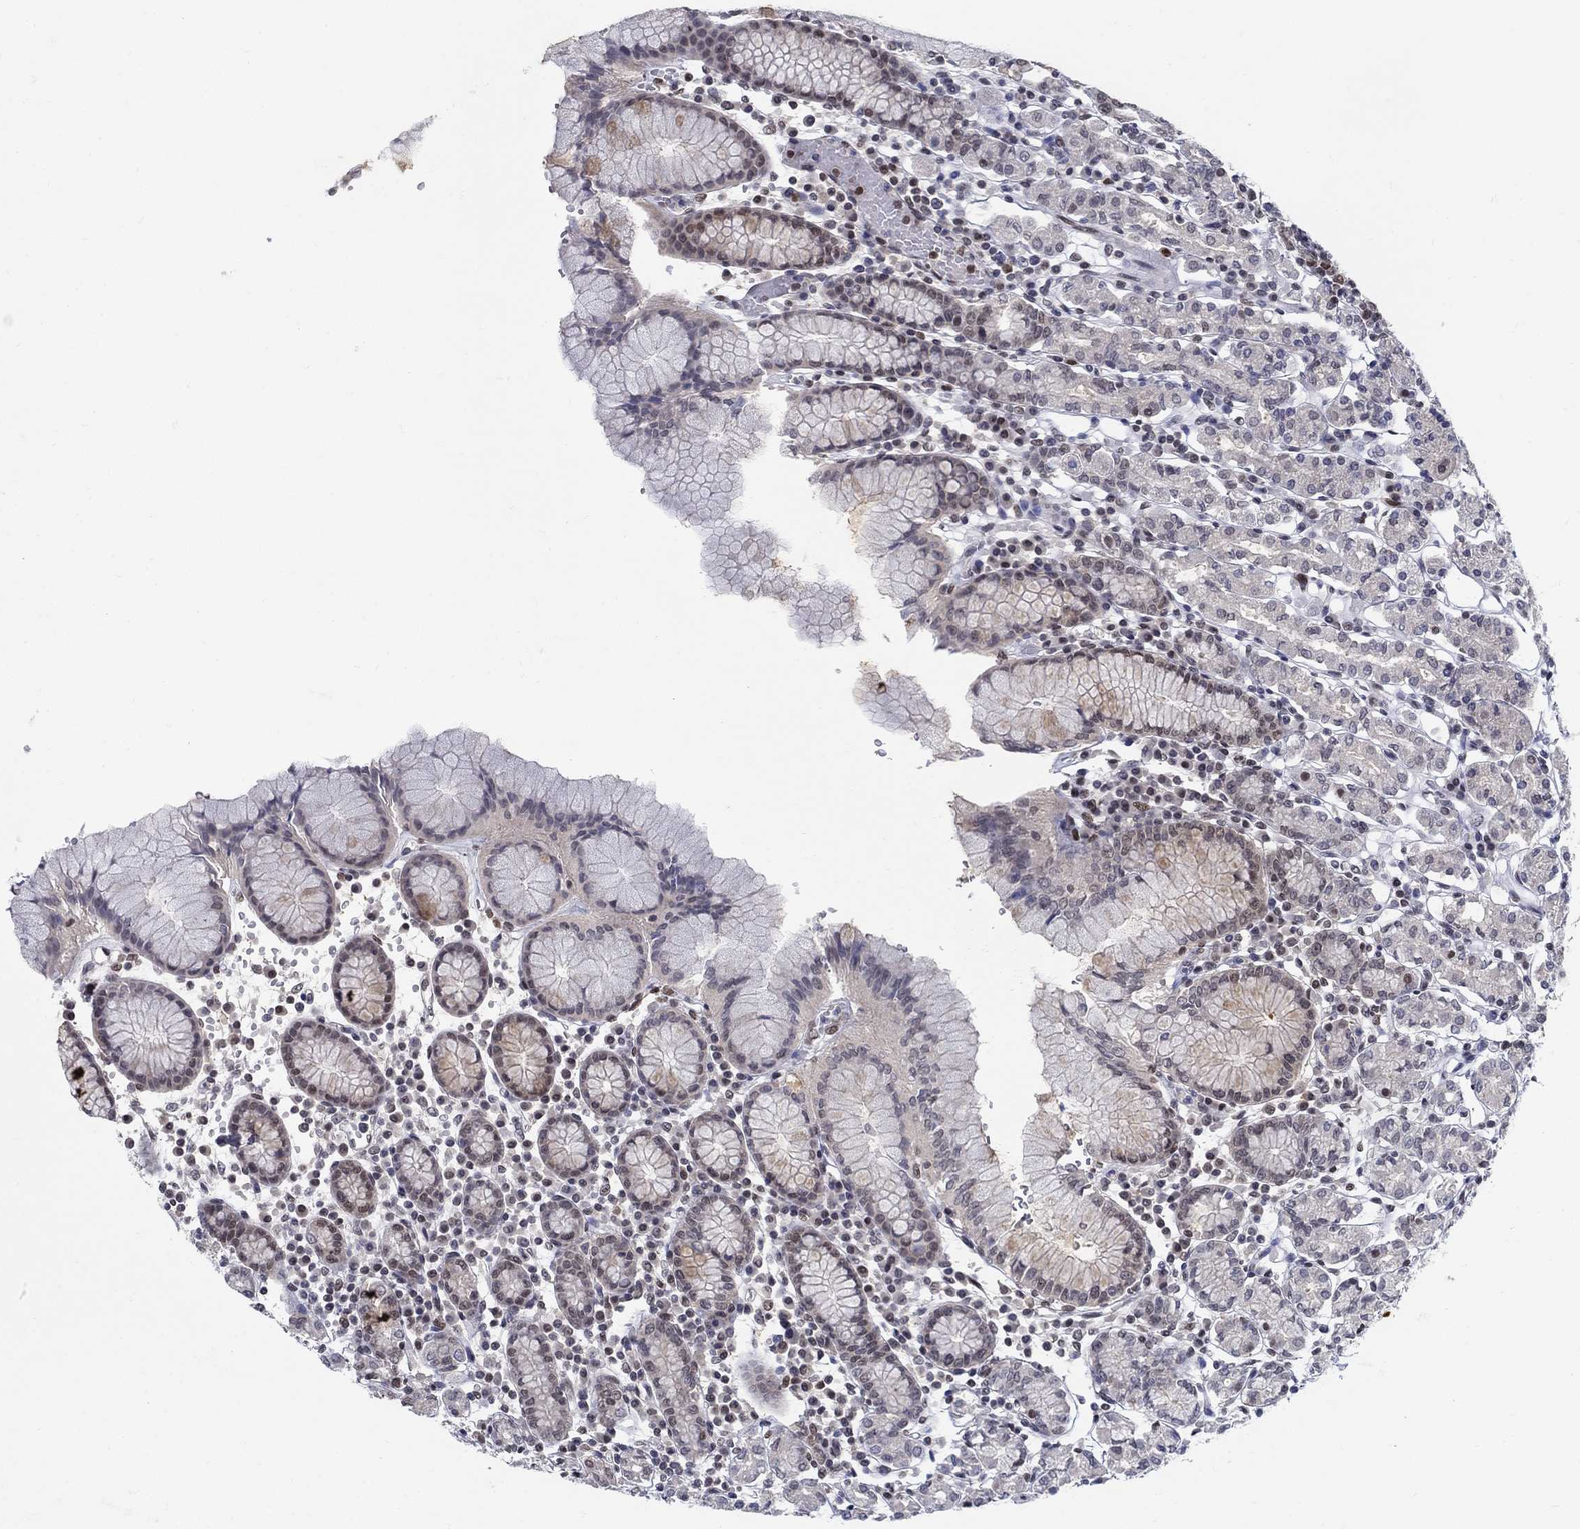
{"staining": {"intensity": "moderate", "quantity": "<25%", "location": "nuclear"}, "tissue": "stomach", "cell_type": "Glandular cells", "image_type": "normal", "snomed": [{"axis": "morphology", "description": "Normal tissue, NOS"}, {"axis": "topography", "description": "Stomach, upper"}, {"axis": "topography", "description": "Stomach"}], "caption": "Stomach was stained to show a protein in brown. There is low levels of moderate nuclear positivity in approximately <25% of glandular cells. Nuclei are stained in blue.", "gene": "CENPE", "patient": {"sex": "male", "age": 62}}